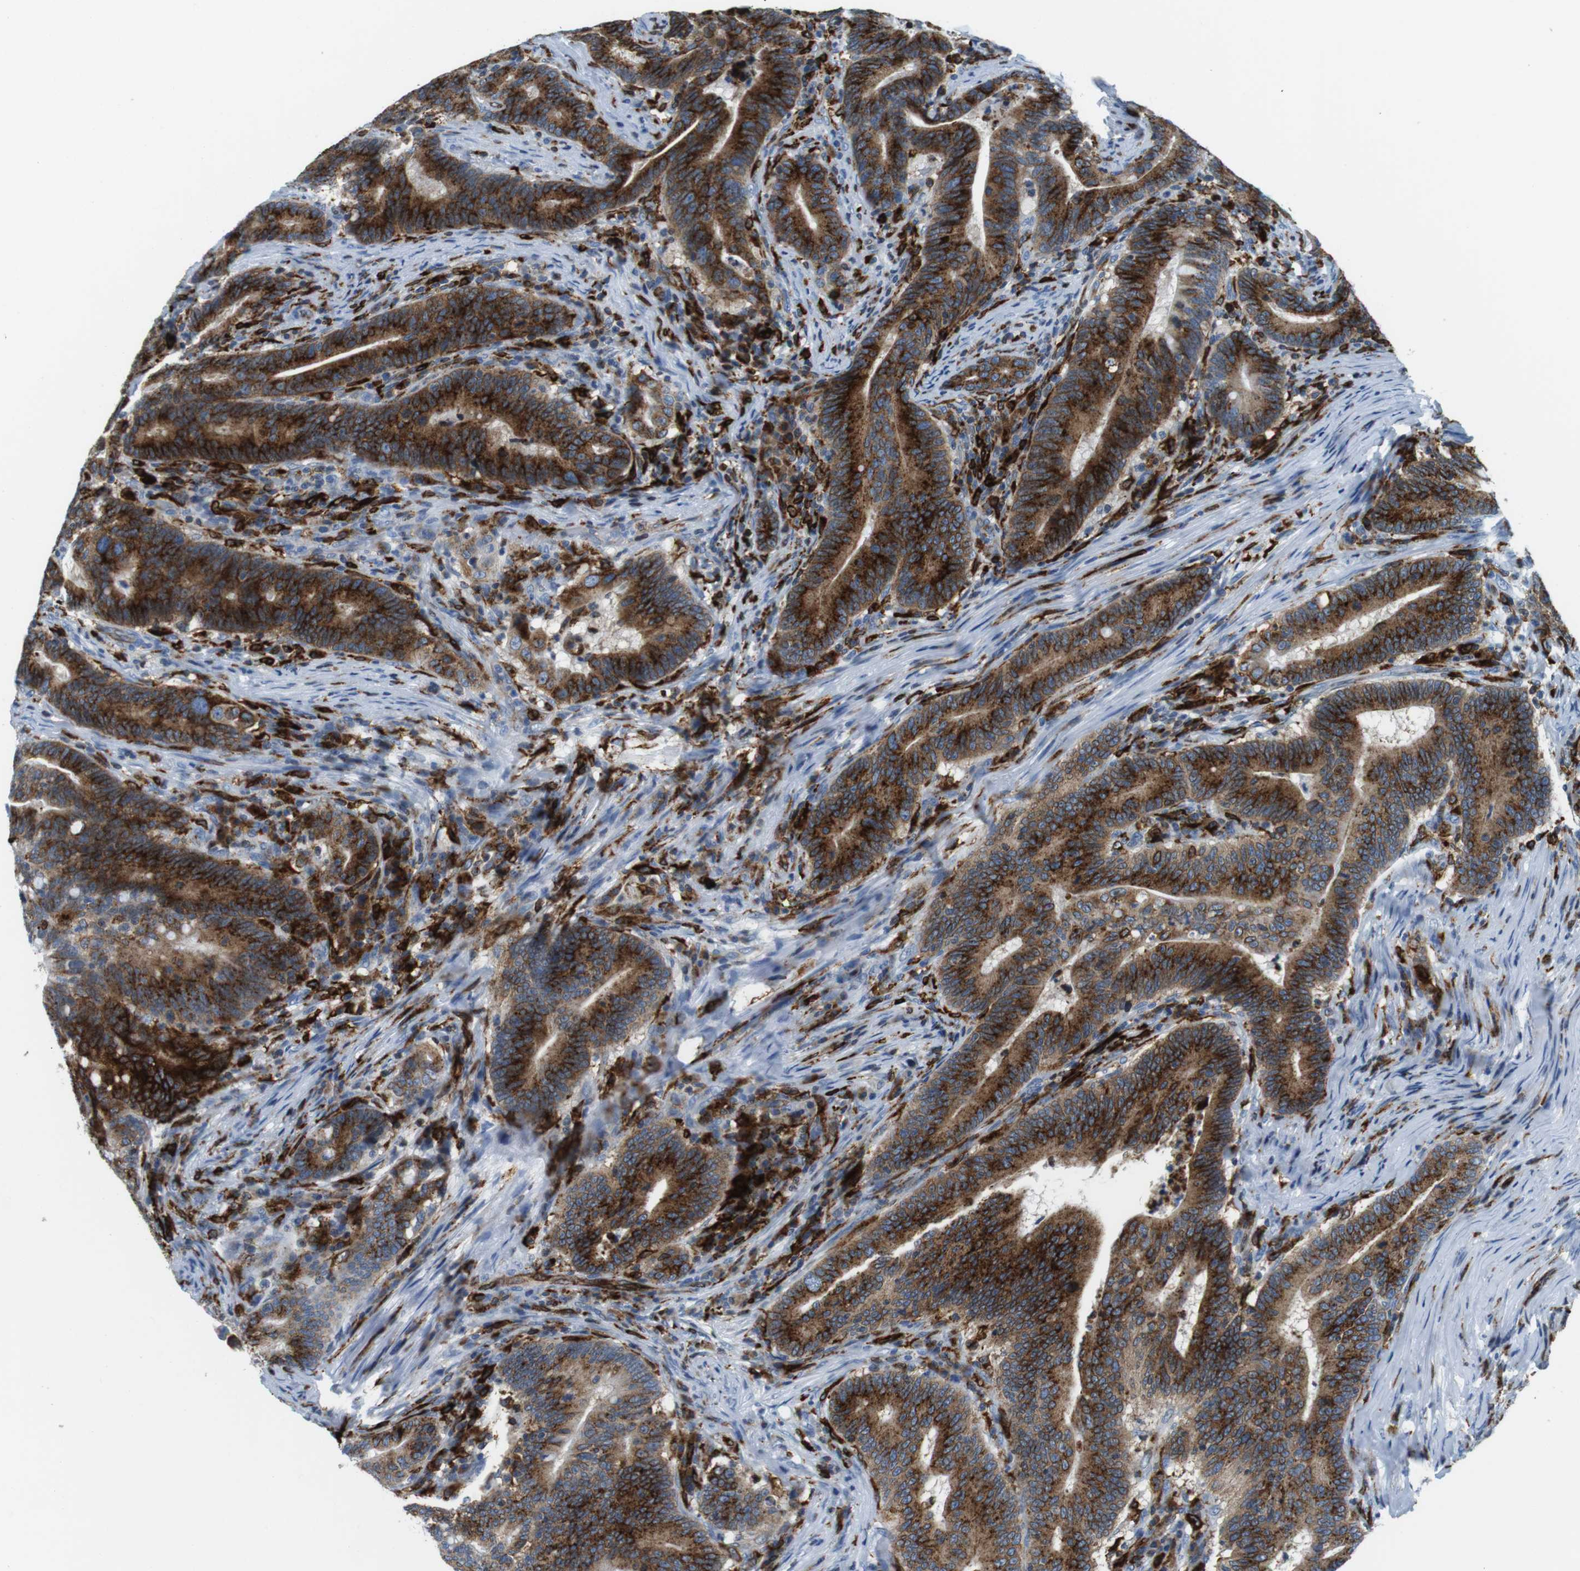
{"staining": {"intensity": "strong", "quantity": ">75%", "location": "cytoplasmic/membranous"}, "tissue": "colorectal cancer", "cell_type": "Tumor cells", "image_type": "cancer", "snomed": [{"axis": "morphology", "description": "Normal tissue, NOS"}, {"axis": "morphology", "description": "Adenocarcinoma, NOS"}, {"axis": "topography", "description": "Colon"}], "caption": "Immunohistochemistry photomicrograph of human colorectal cancer (adenocarcinoma) stained for a protein (brown), which exhibits high levels of strong cytoplasmic/membranous positivity in approximately >75% of tumor cells.", "gene": "CIITA", "patient": {"sex": "female", "age": 66}}